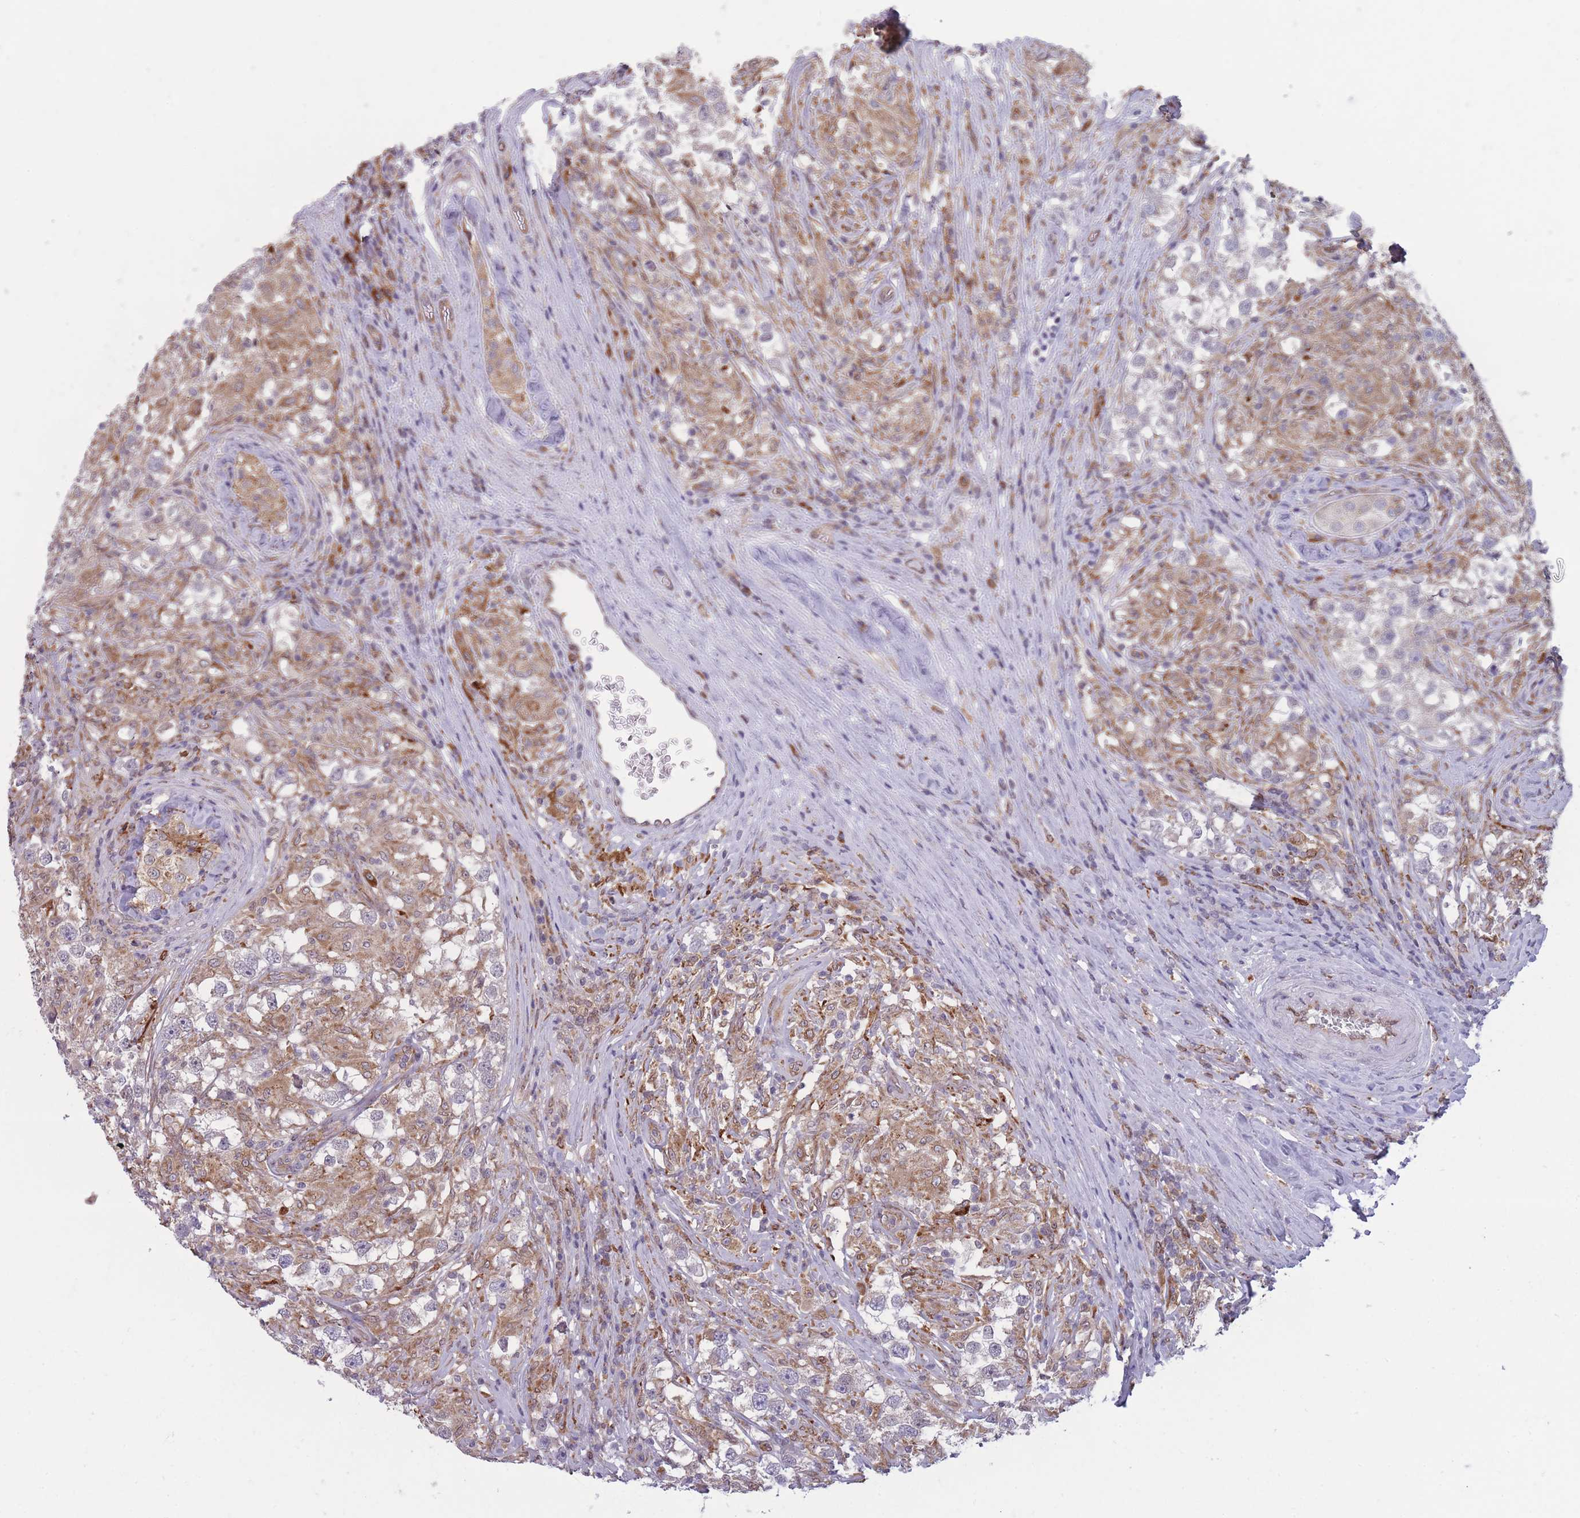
{"staining": {"intensity": "moderate", "quantity": ">75%", "location": "cytoplasmic/membranous"}, "tissue": "testis cancer", "cell_type": "Tumor cells", "image_type": "cancer", "snomed": [{"axis": "morphology", "description": "Seminoma, NOS"}, {"axis": "topography", "description": "Testis"}], "caption": "A micrograph of human seminoma (testis) stained for a protein reveals moderate cytoplasmic/membranous brown staining in tumor cells.", "gene": "TMEM121", "patient": {"sex": "male", "age": 46}}